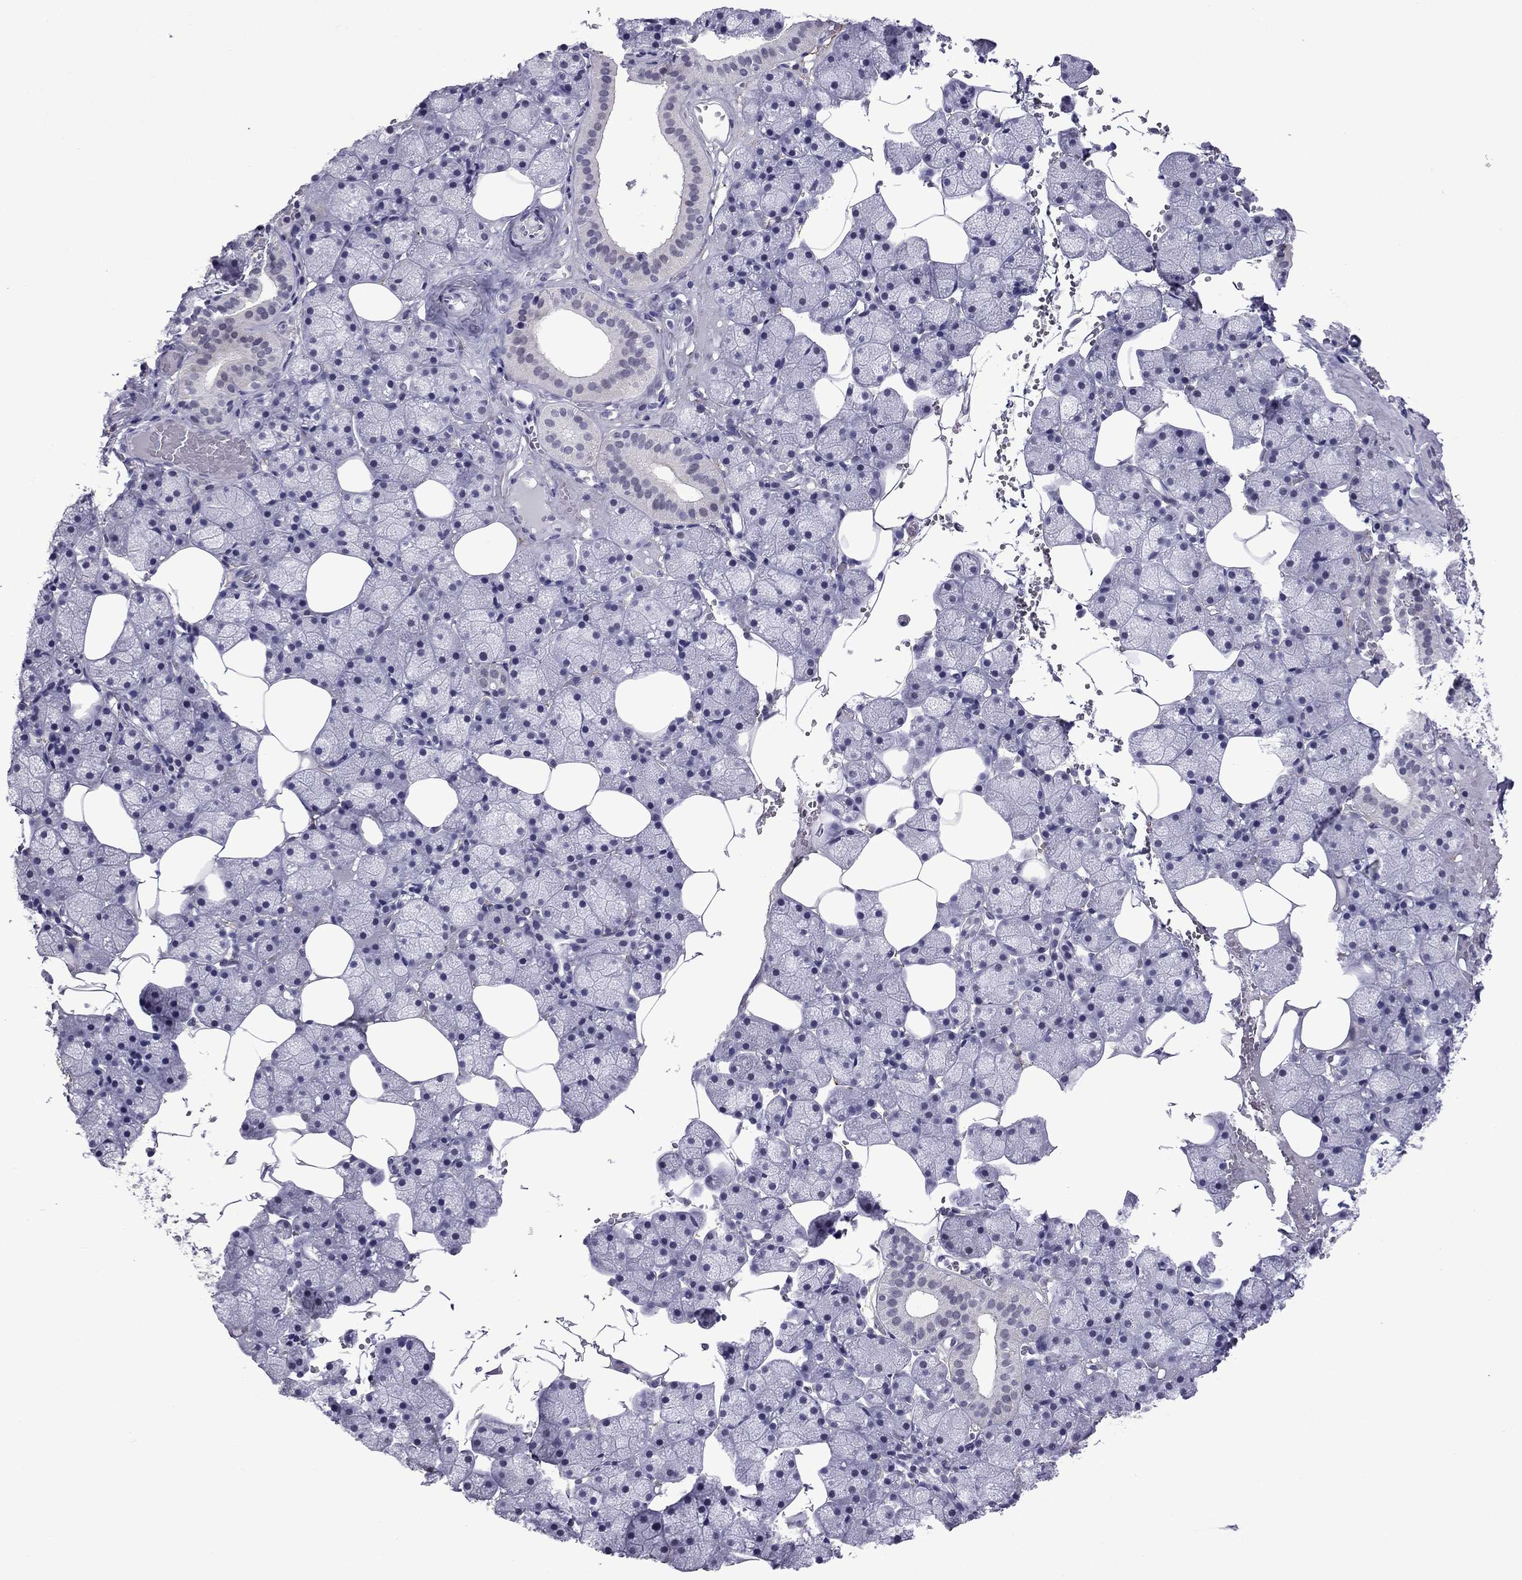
{"staining": {"intensity": "negative", "quantity": "none", "location": "none"}, "tissue": "salivary gland", "cell_type": "Glandular cells", "image_type": "normal", "snomed": [{"axis": "morphology", "description": "Normal tissue, NOS"}, {"axis": "topography", "description": "Salivary gland"}], "caption": "DAB (3,3'-diaminobenzidine) immunohistochemical staining of unremarkable salivary gland demonstrates no significant expression in glandular cells. (Stains: DAB (3,3'-diaminobenzidine) IHC with hematoxylin counter stain, Microscopy: brightfield microscopy at high magnification).", "gene": "ZNF646", "patient": {"sex": "male", "age": 38}}